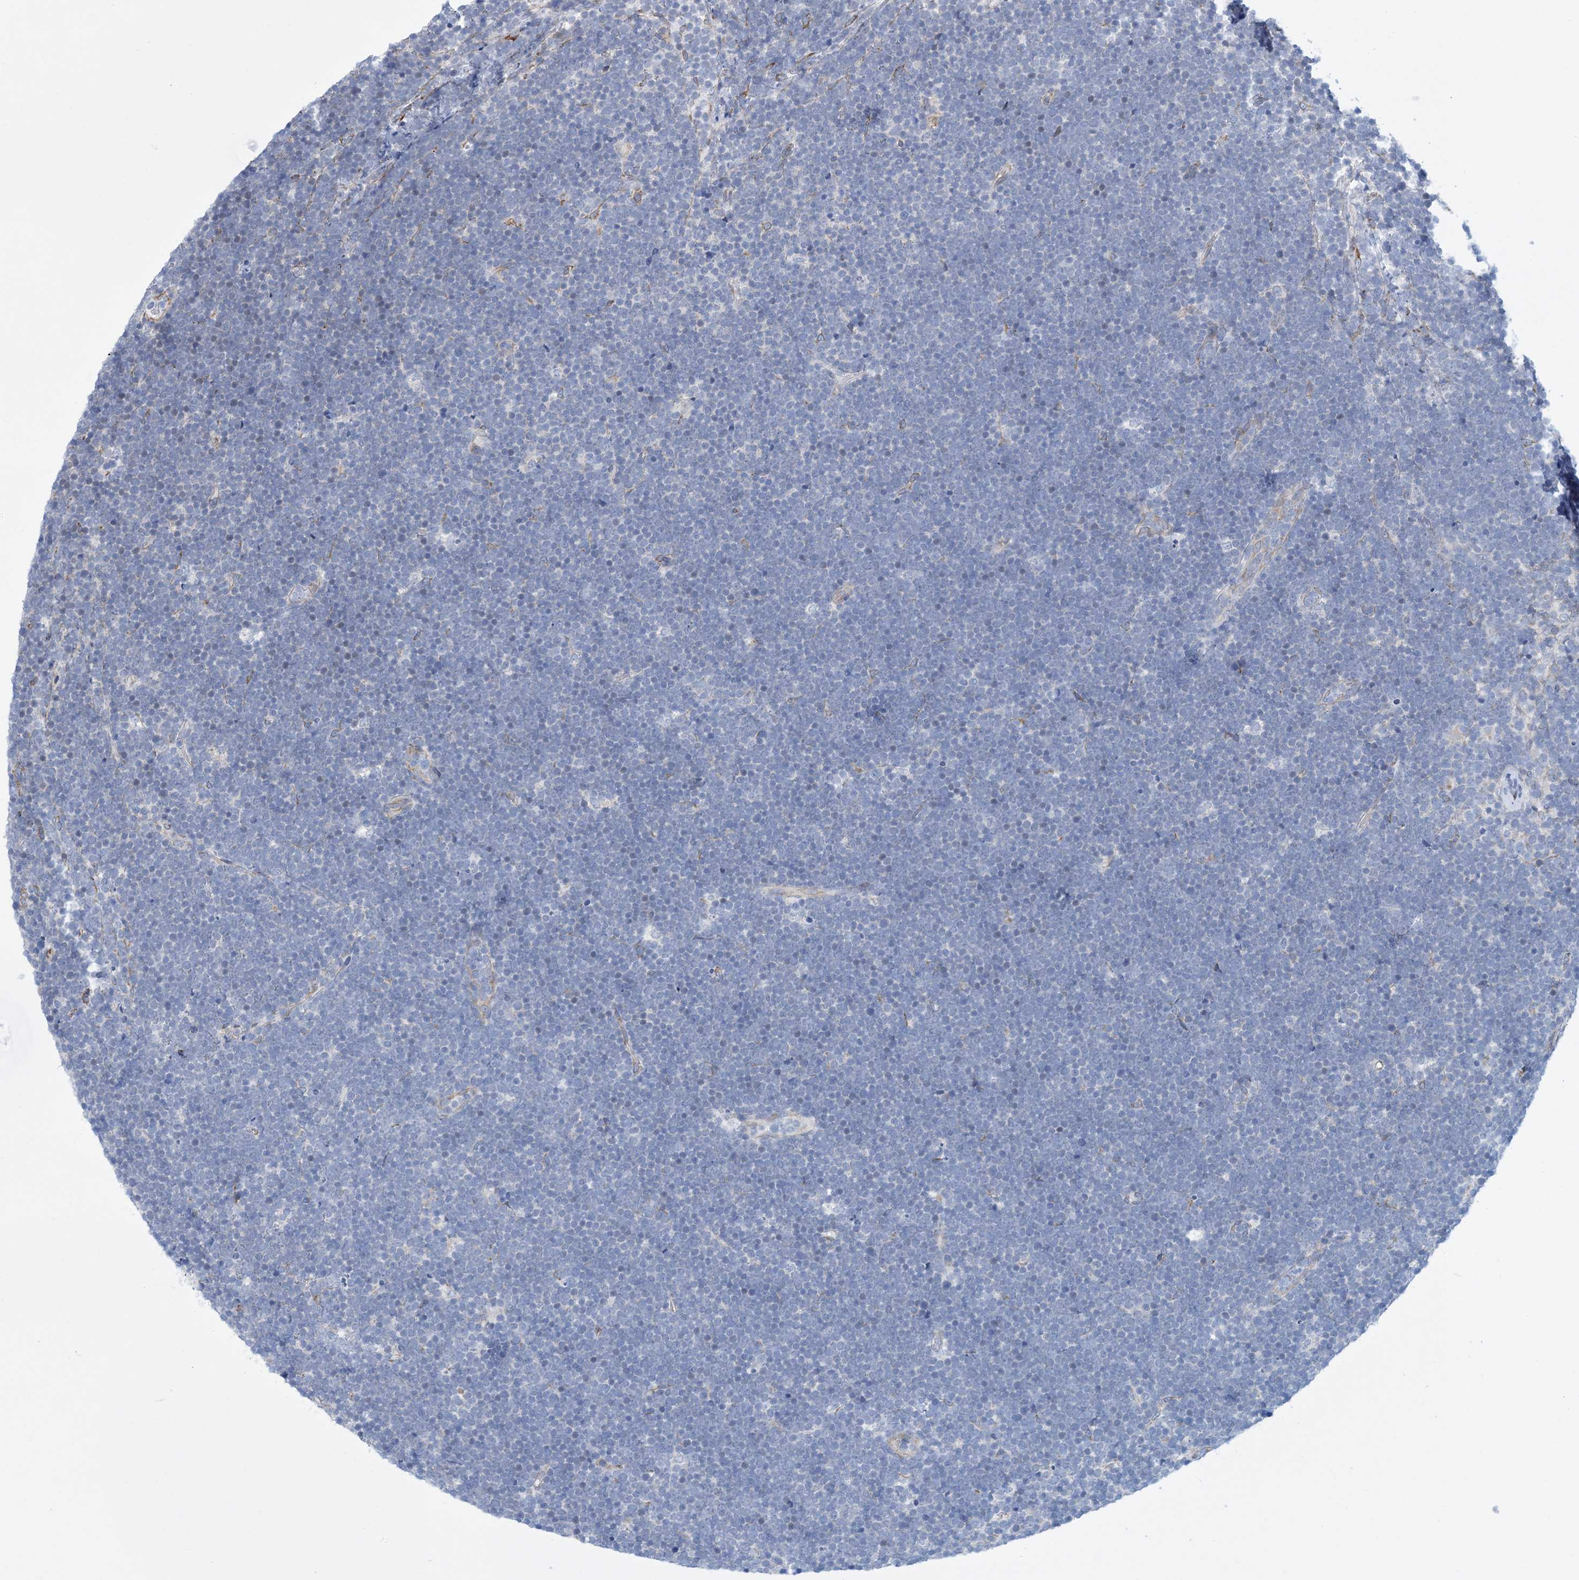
{"staining": {"intensity": "negative", "quantity": "none", "location": "none"}, "tissue": "lymphoma", "cell_type": "Tumor cells", "image_type": "cancer", "snomed": [{"axis": "morphology", "description": "Malignant lymphoma, non-Hodgkin's type, High grade"}, {"axis": "topography", "description": "Lymph node"}], "caption": "Immunohistochemistry (IHC) of human lymphoma reveals no expression in tumor cells.", "gene": "CCDC14", "patient": {"sex": "male", "age": 13}}